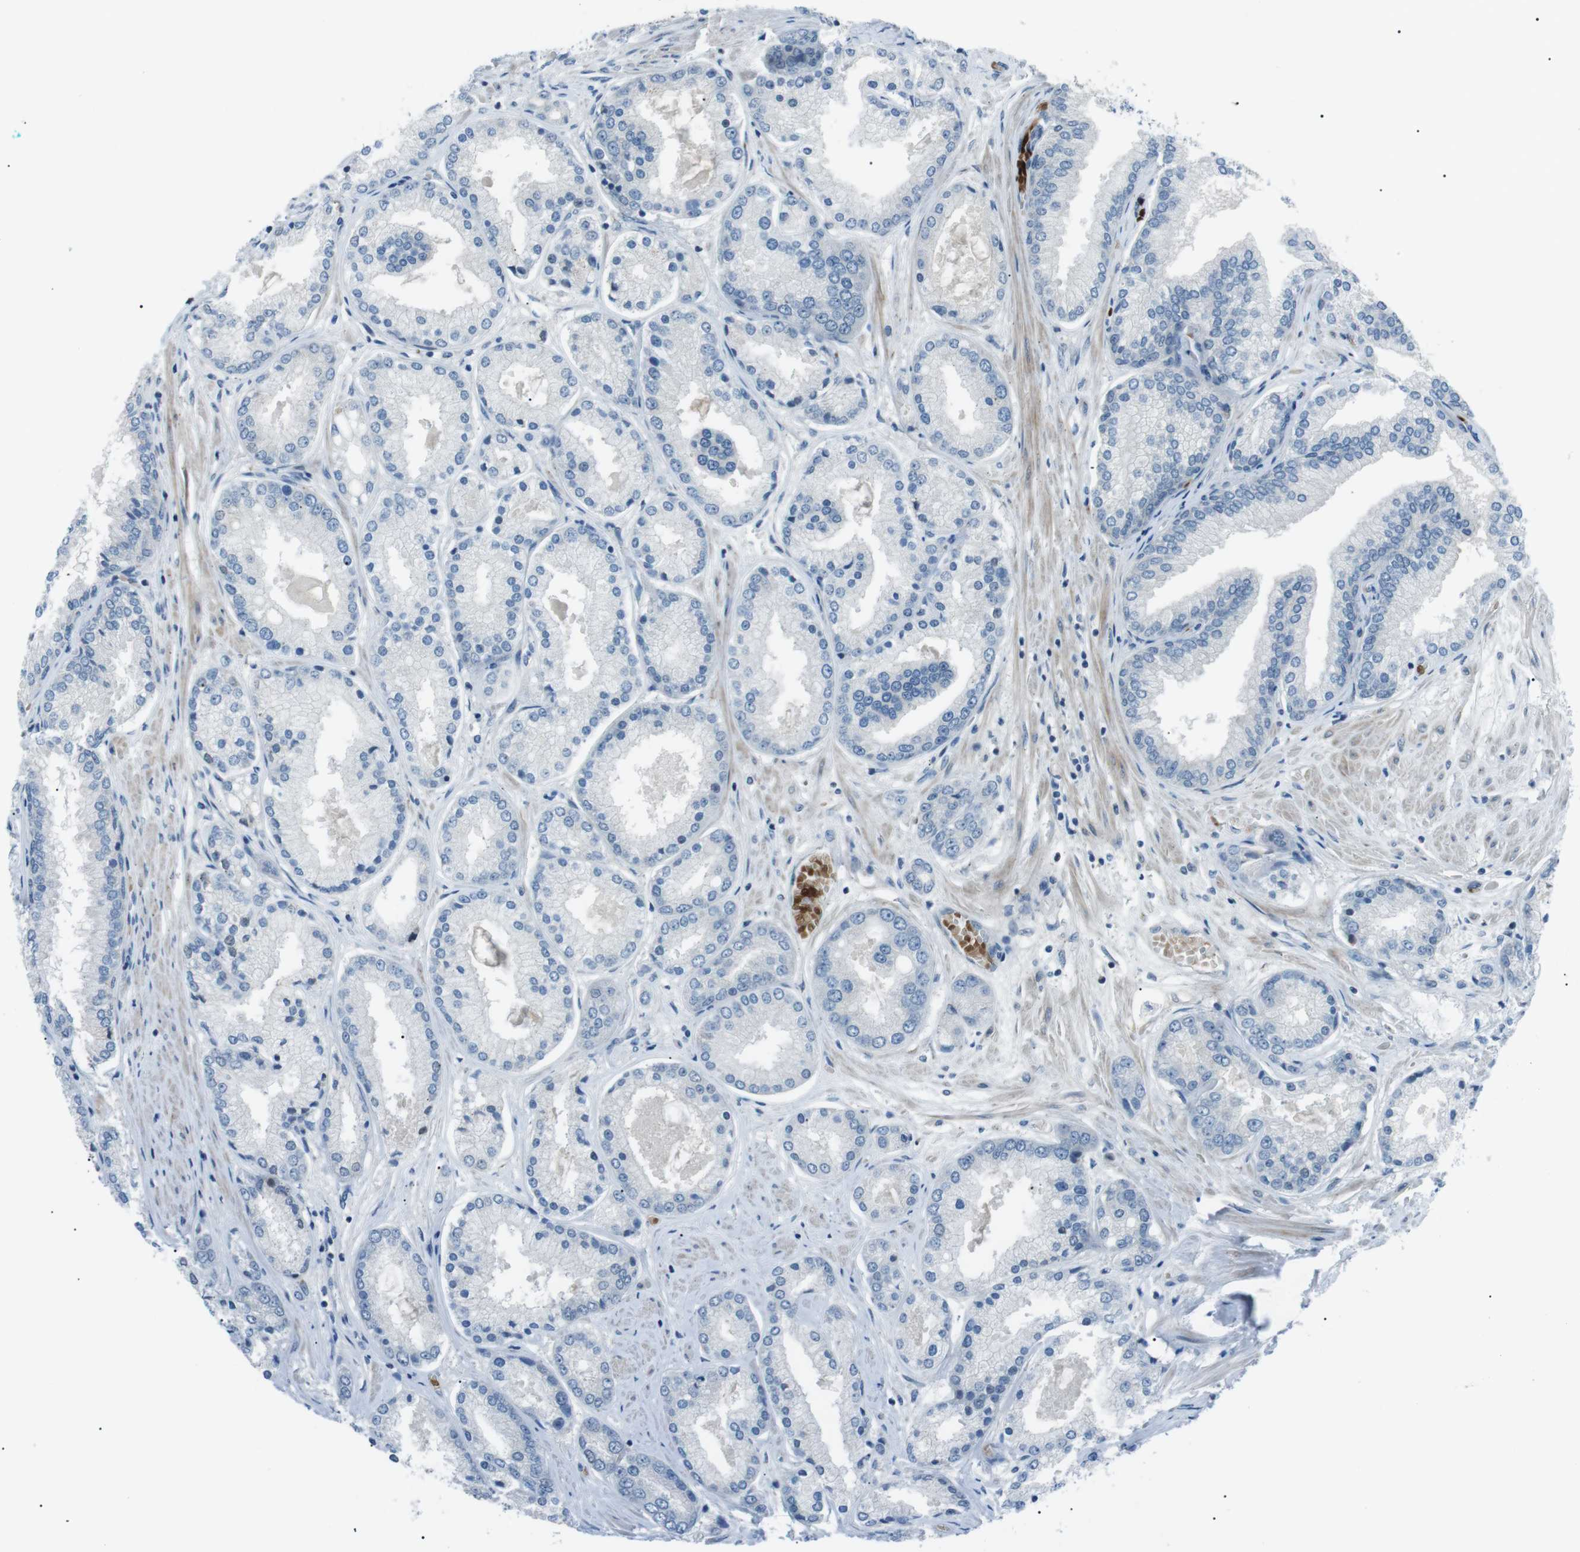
{"staining": {"intensity": "moderate", "quantity": "25%-75%", "location": "cytoplasmic/membranous"}, "tissue": "prostate cancer", "cell_type": "Tumor cells", "image_type": "cancer", "snomed": [{"axis": "morphology", "description": "Adenocarcinoma, High grade"}, {"axis": "topography", "description": "Prostate"}], "caption": "Protein expression analysis of human prostate cancer reveals moderate cytoplasmic/membranous positivity in approximately 25%-75% of tumor cells.", "gene": "ARID5B", "patient": {"sex": "male", "age": 59}}